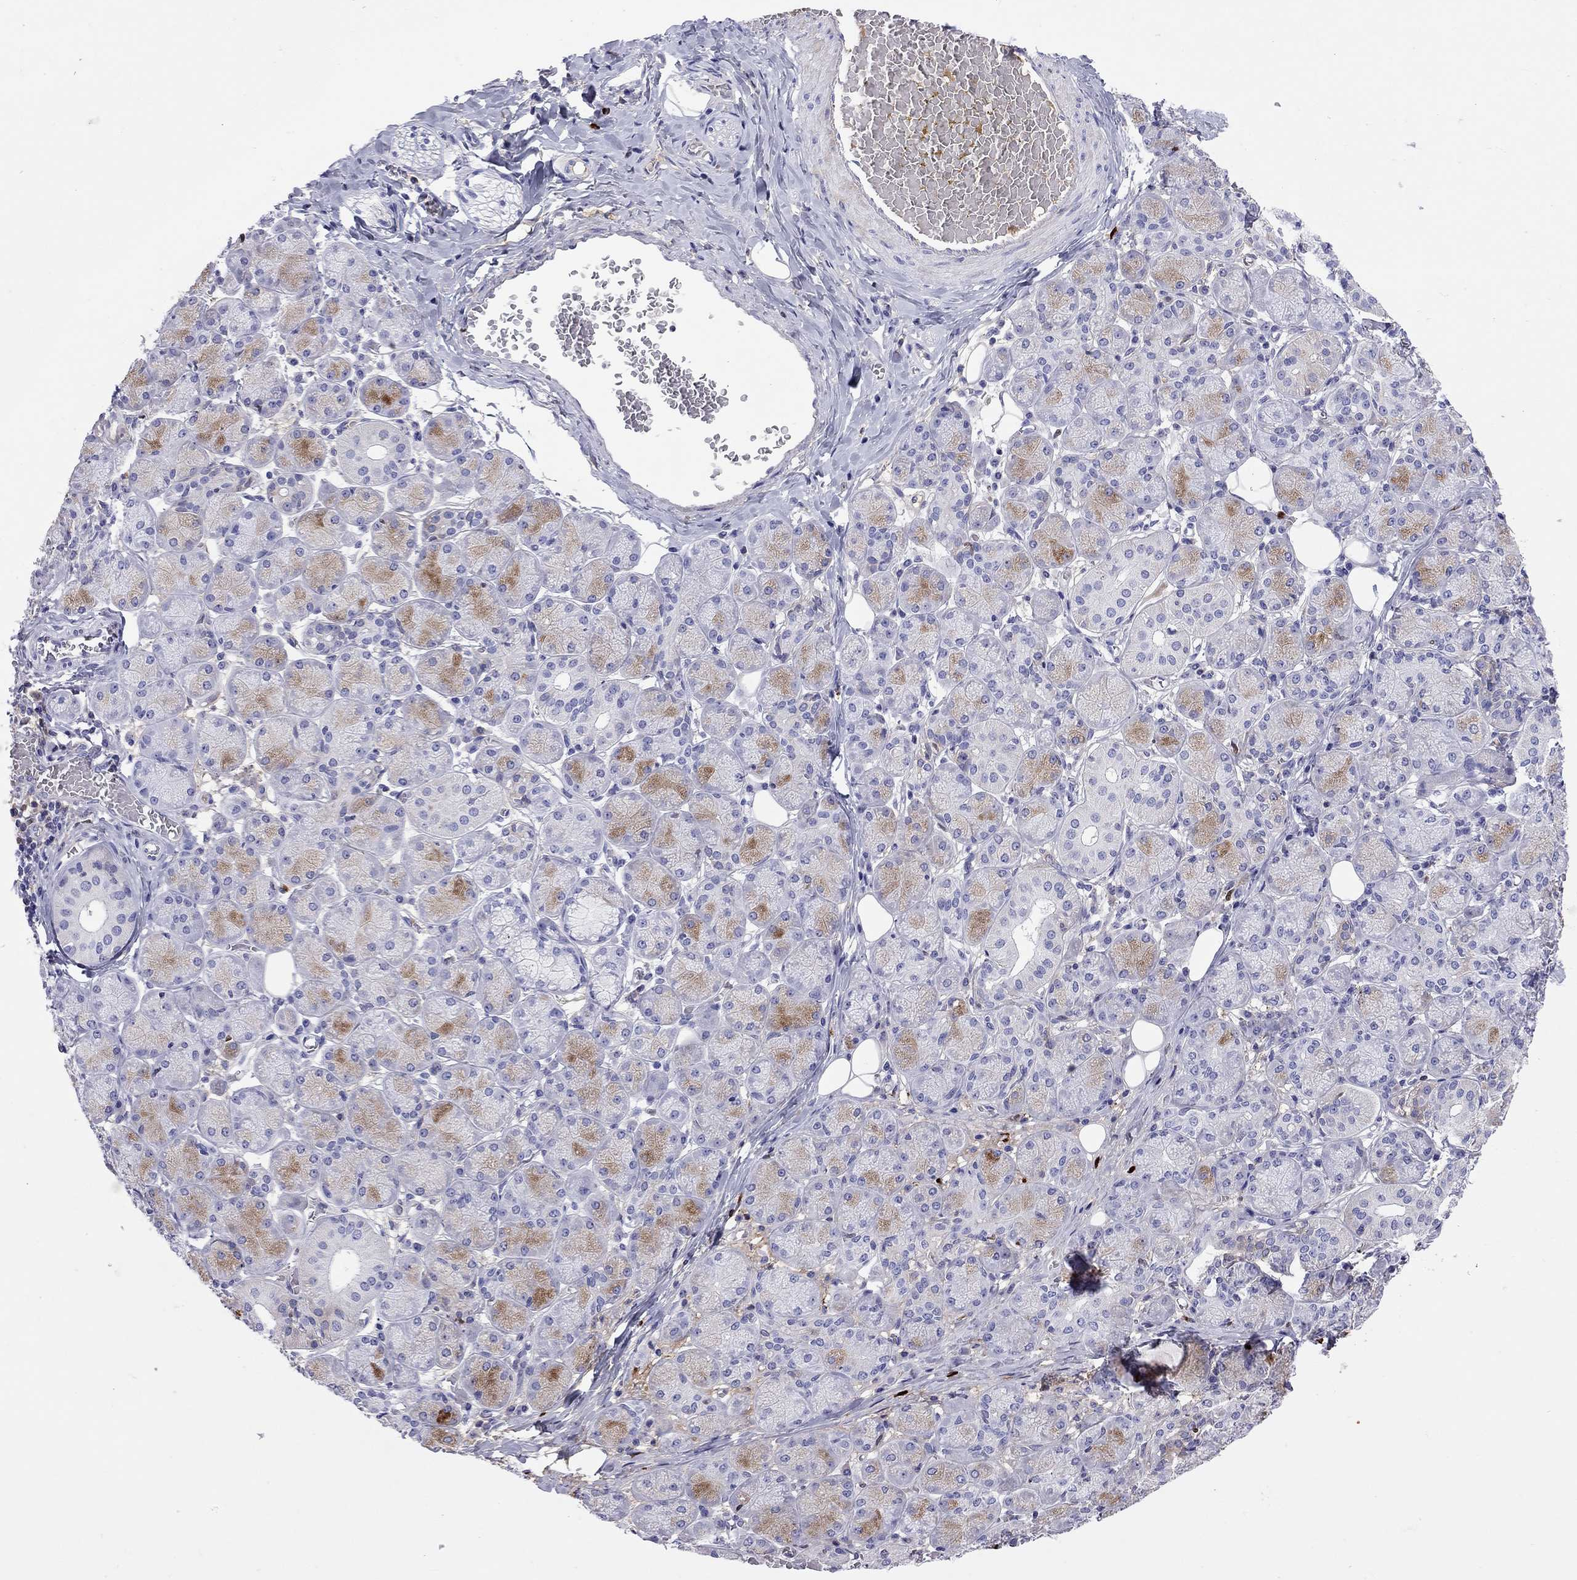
{"staining": {"intensity": "strong", "quantity": "<25%", "location": "cytoplasmic/membranous"}, "tissue": "salivary gland", "cell_type": "Glandular cells", "image_type": "normal", "snomed": [{"axis": "morphology", "description": "Normal tissue, NOS"}, {"axis": "topography", "description": "Salivary gland"}, {"axis": "topography", "description": "Peripheral nerve tissue"}], "caption": "A medium amount of strong cytoplasmic/membranous positivity is seen in approximately <25% of glandular cells in benign salivary gland.", "gene": "SERPINA3", "patient": {"sex": "female", "age": 24}}